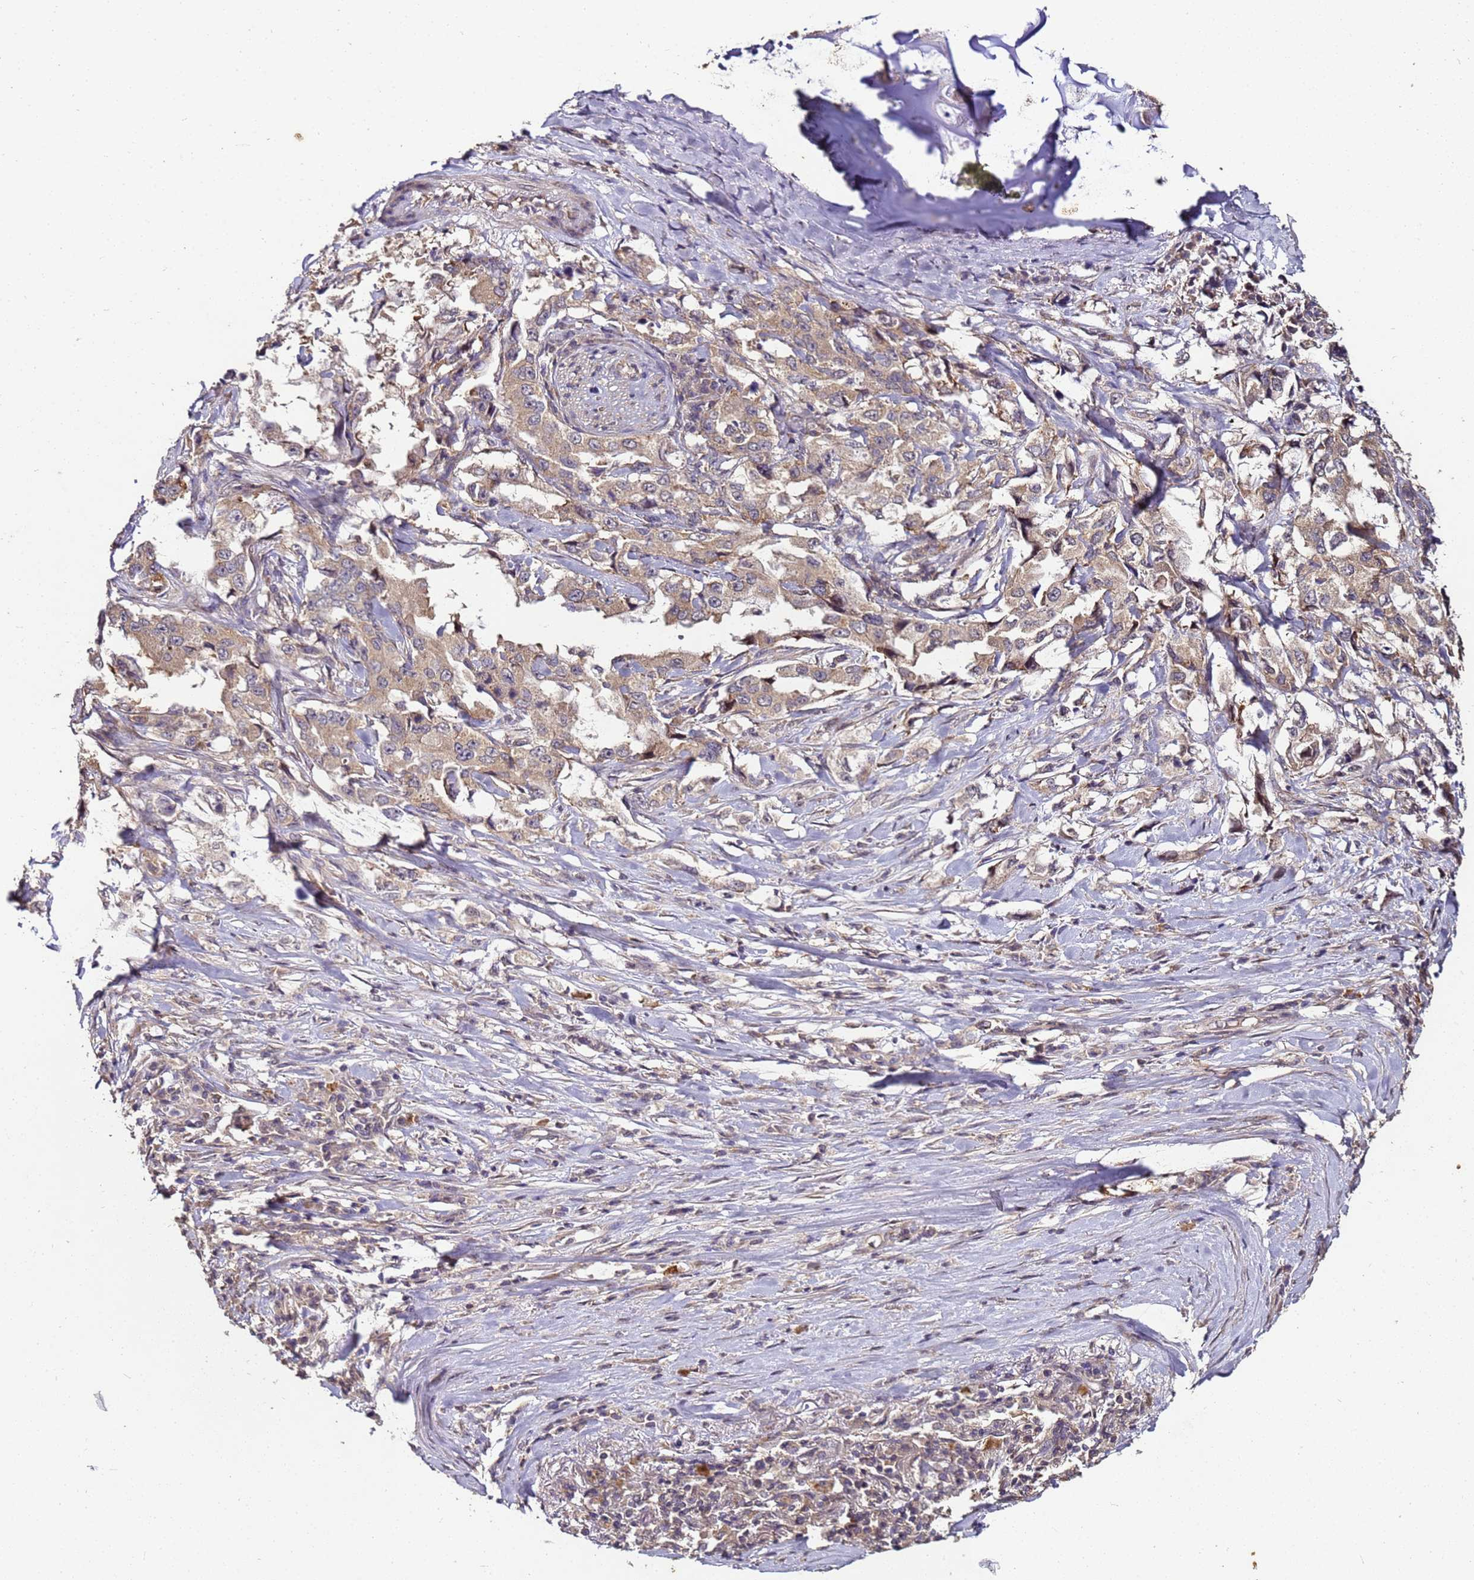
{"staining": {"intensity": "weak", "quantity": ">75%", "location": "cytoplasmic/membranous"}, "tissue": "lung cancer", "cell_type": "Tumor cells", "image_type": "cancer", "snomed": [{"axis": "morphology", "description": "Adenocarcinoma, NOS"}, {"axis": "topography", "description": "Lung"}], "caption": "Tumor cells exhibit weak cytoplasmic/membranous expression in approximately >75% of cells in lung cancer (adenocarcinoma). (DAB (3,3'-diaminobenzidine) IHC with brightfield microscopy, high magnification).", "gene": "ANKRD17", "patient": {"sex": "female", "age": 51}}